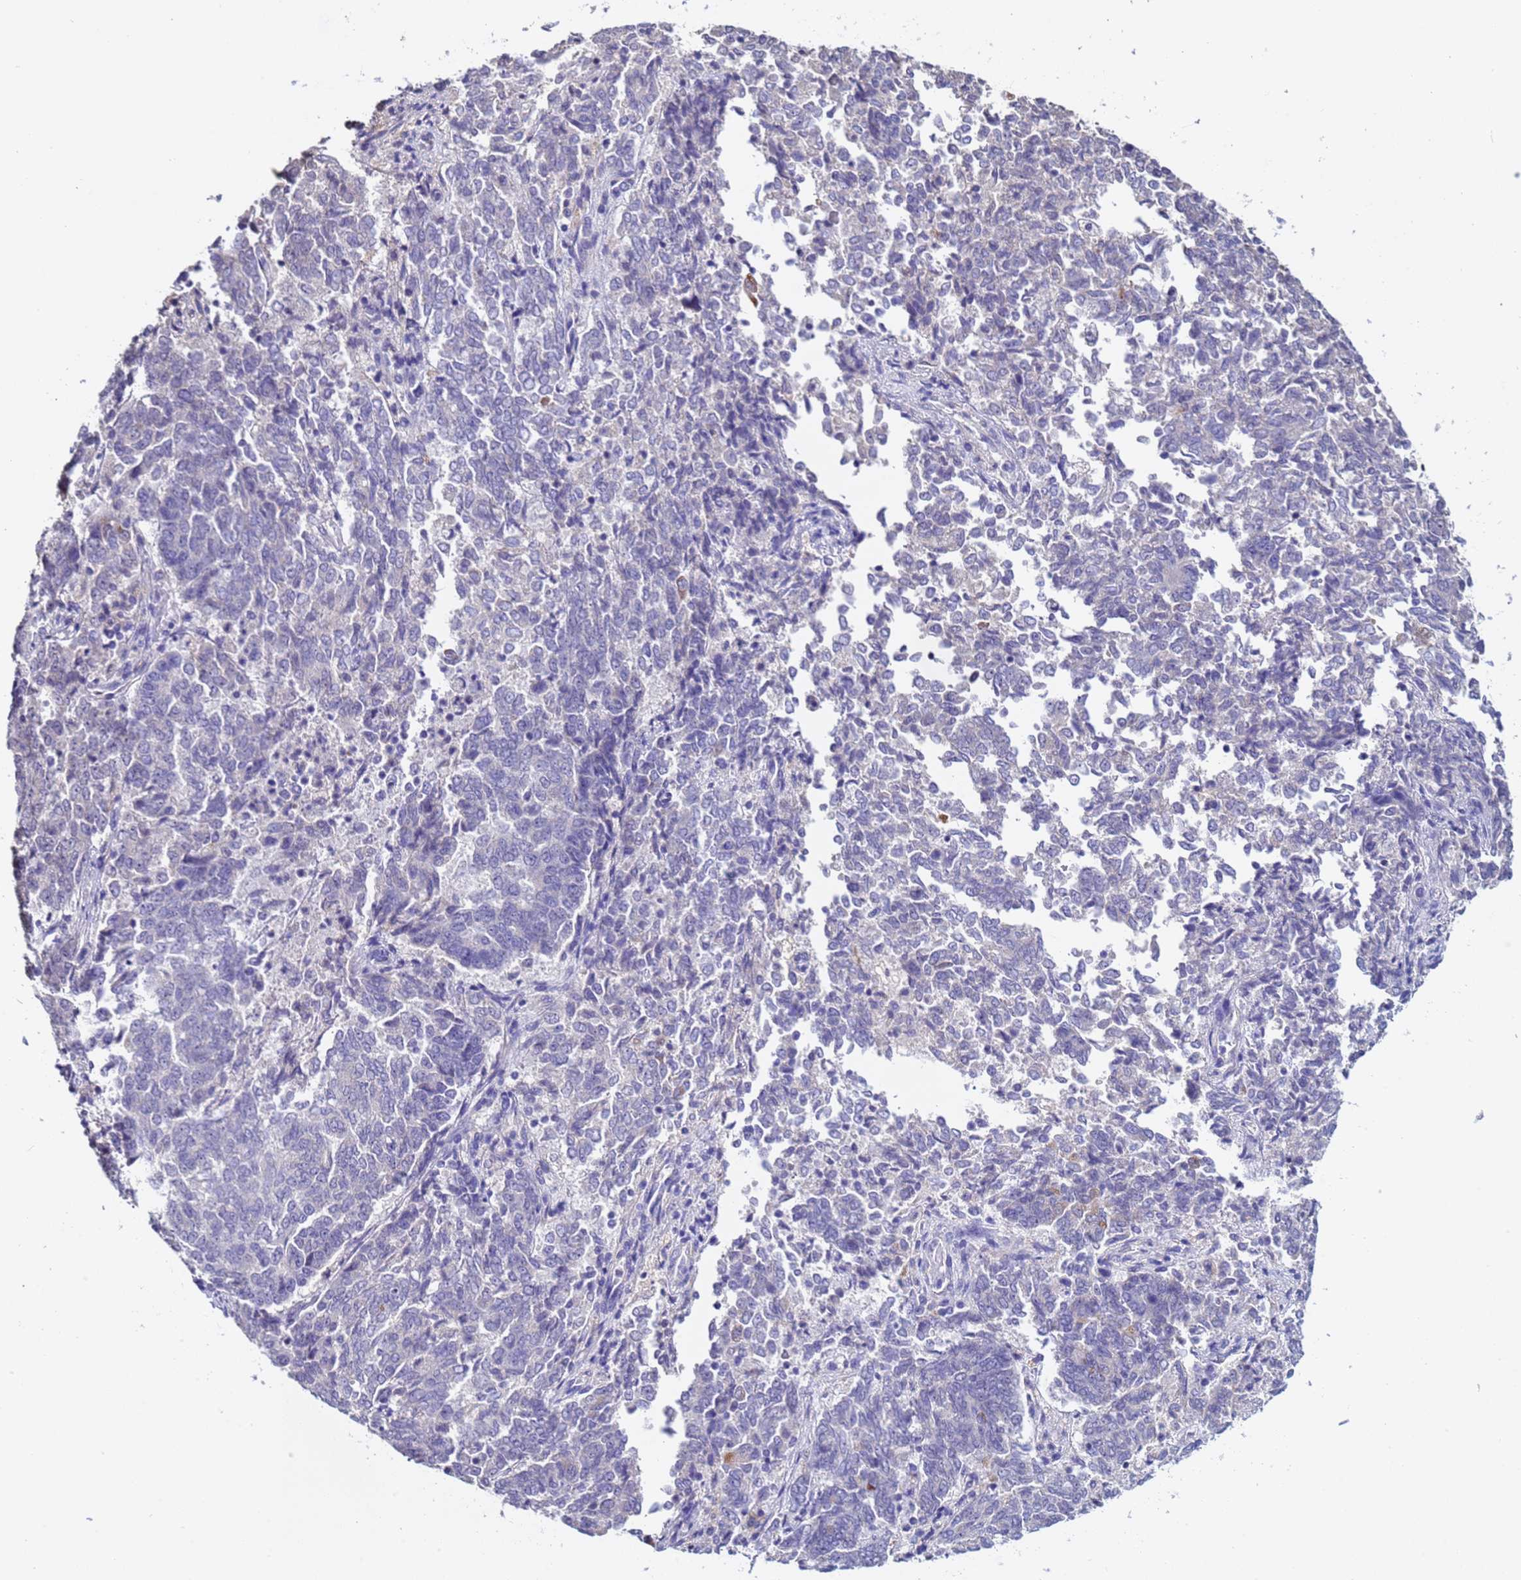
{"staining": {"intensity": "negative", "quantity": "none", "location": "none"}, "tissue": "endometrial cancer", "cell_type": "Tumor cells", "image_type": "cancer", "snomed": [{"axis": "morphology", "description": "Adenocarcinoma, NOS"}, {"axis": "topography", "description": "Endometrium"}], "caption": "DAB (3,3'-diaminobenzidine) immunohistochemical staining of human adenocarcinoma (endometrial) exhibits no significant staining in tumor cells. (IHC, brightfield microscopy, high magnification).", "gene": "ELMOD2", "patient": {"sex": "female", "age": 80}}